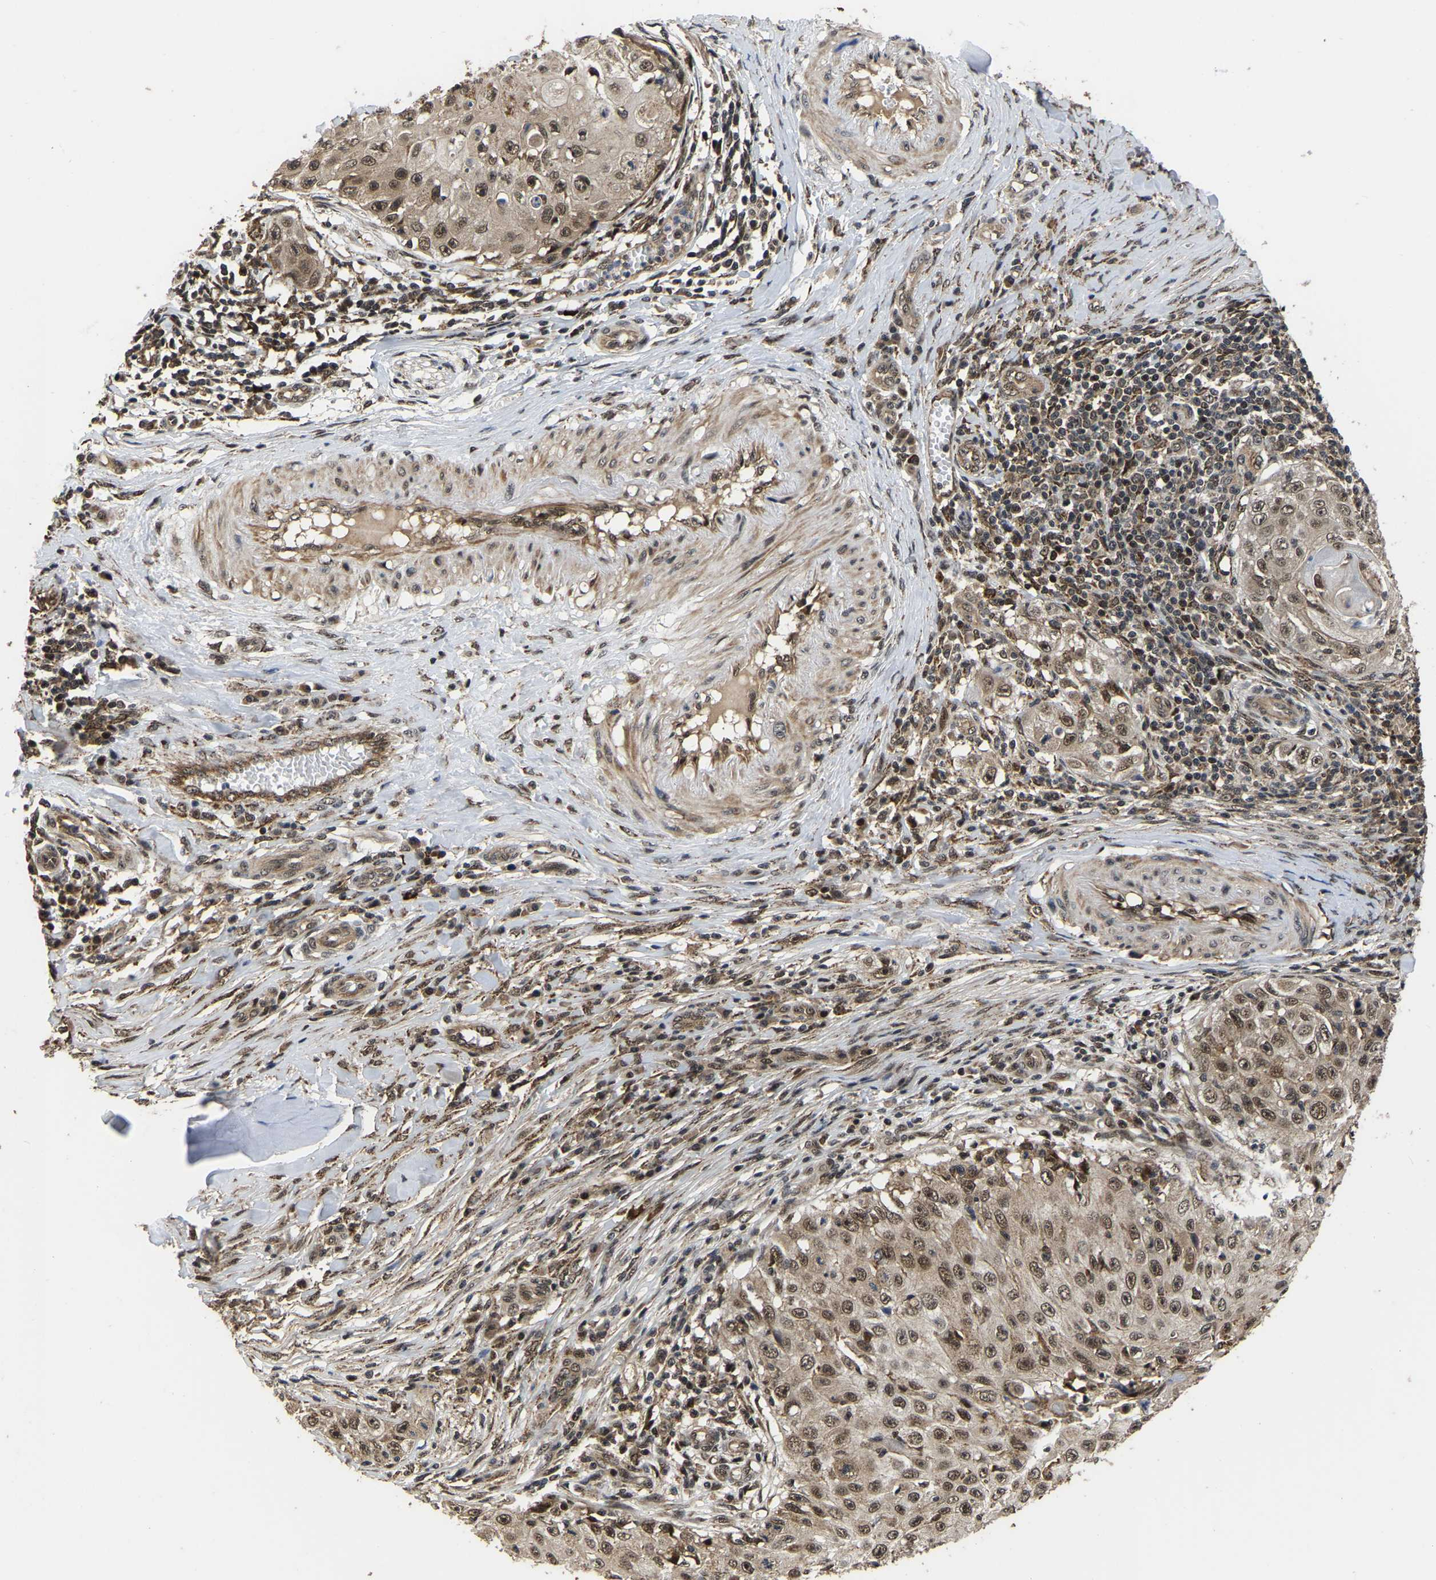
{"staining": {"intensity": "moderate", "quantity": ">75%", "location": "cytoplasmic/membranous,nuclear"}, "tissue": "skin cancer", "cell_type": "Tumor cells", "image_type": "cancer", "snomed": [{"axis": "morphology", "description": "Squamous cell carcinoma, NOS"}, {"axis": "topography", "description": "Skin"}], "caption": "Tumor cells demonstrate moderate cytoplasmic/membranous and nuclear staining in approximately >75% of cells in skin cancer. (DAB = brown stain, brightfield microscopy at high magnification).", "gene": "CIAO1", "patient": {"sex": "male", "age": 86}}